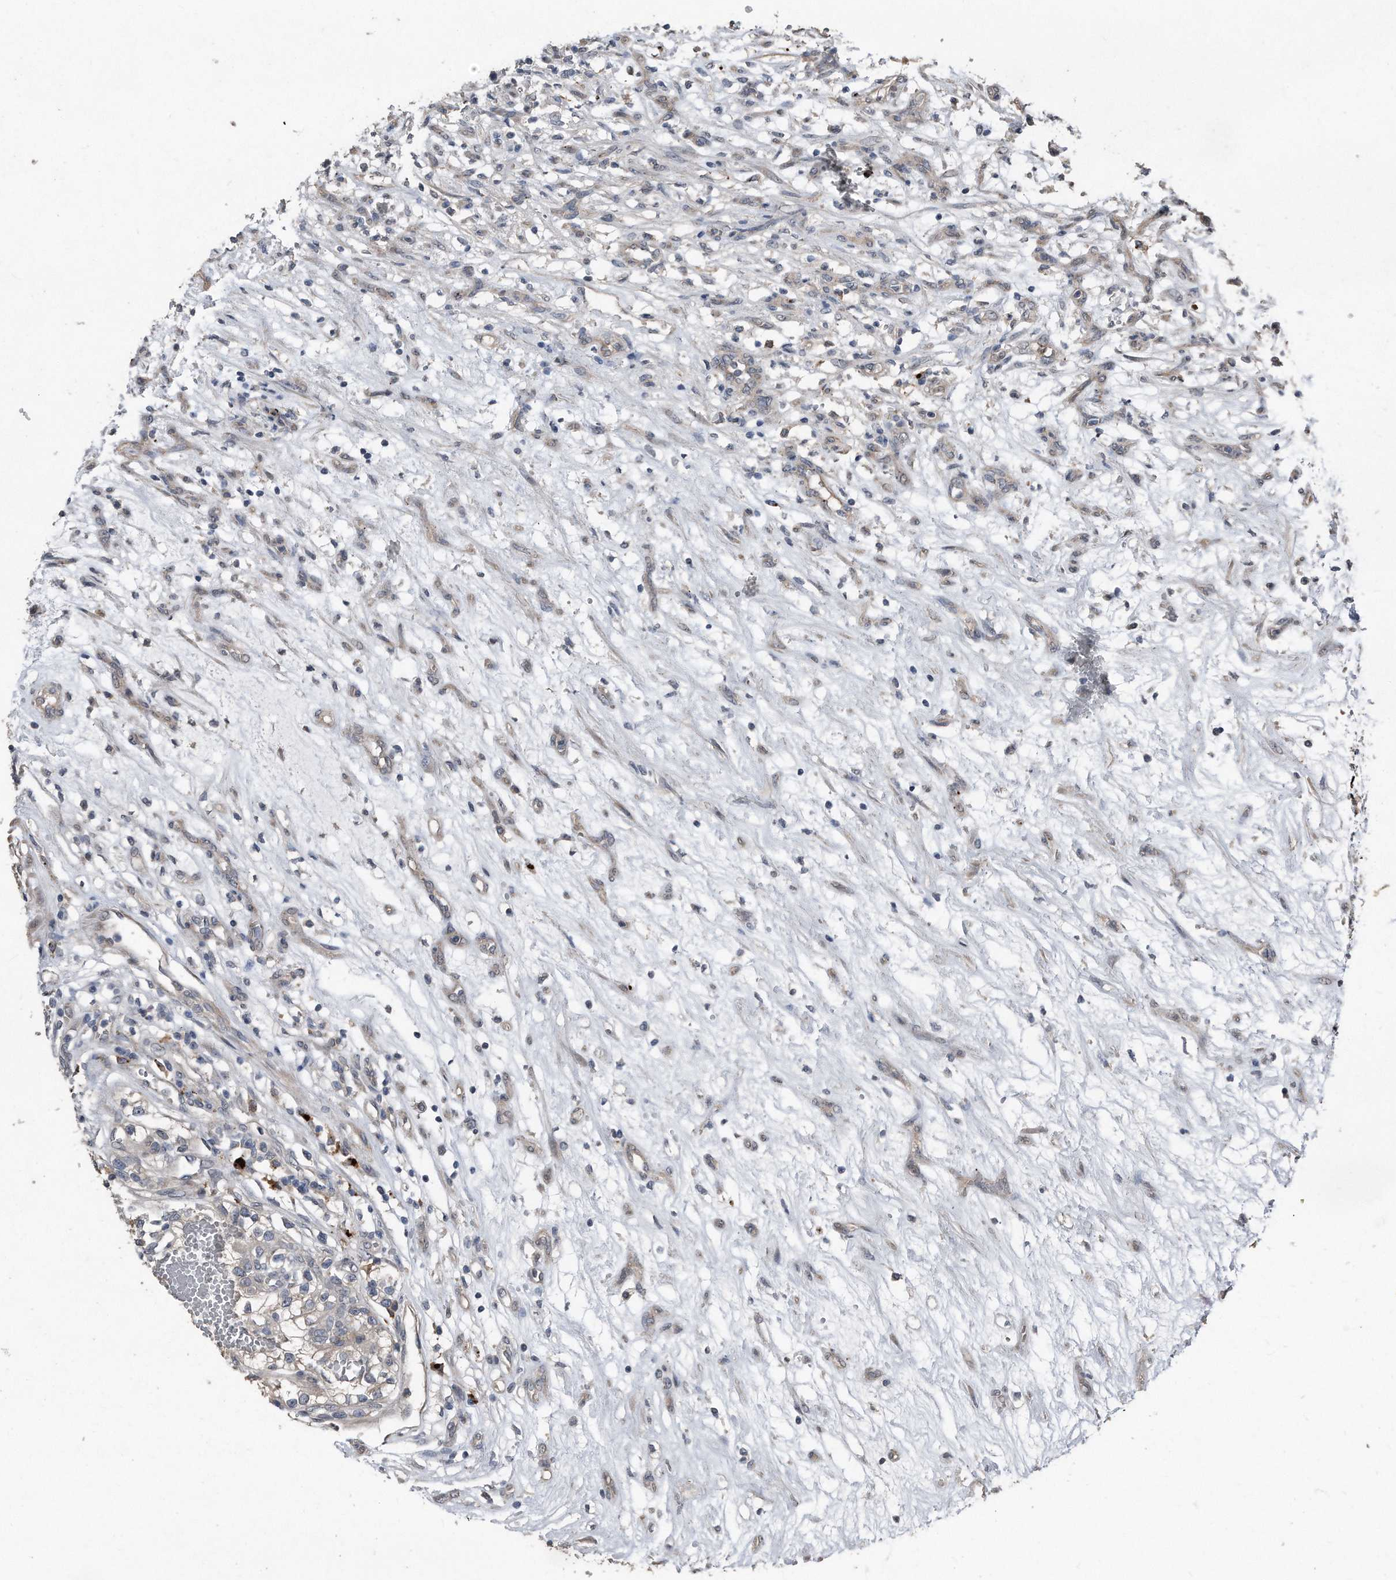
{"staining": {"intensity": "weak", "quantity": "25%-75%", "location": "cytoplasmic/membranous"}, "tissue": "renal cancer", "cell_type": "Tumor cells", "image_type": "cancer", "snomed": [{"axis": "morphology", "description": "Adenocarcinoma, NOS"}, {"axis": "topography", "description": "Kidney"}], "caption": "This image exhibits immunohistochemistry (IHC) staining of human renal adenocarcinoma, with low weak cytoplasmic/membranous expression in approximately 25%-75% of tumor cells.", "gene": "ANKRD10", "patient": {"sex": "female", "age": 57}}